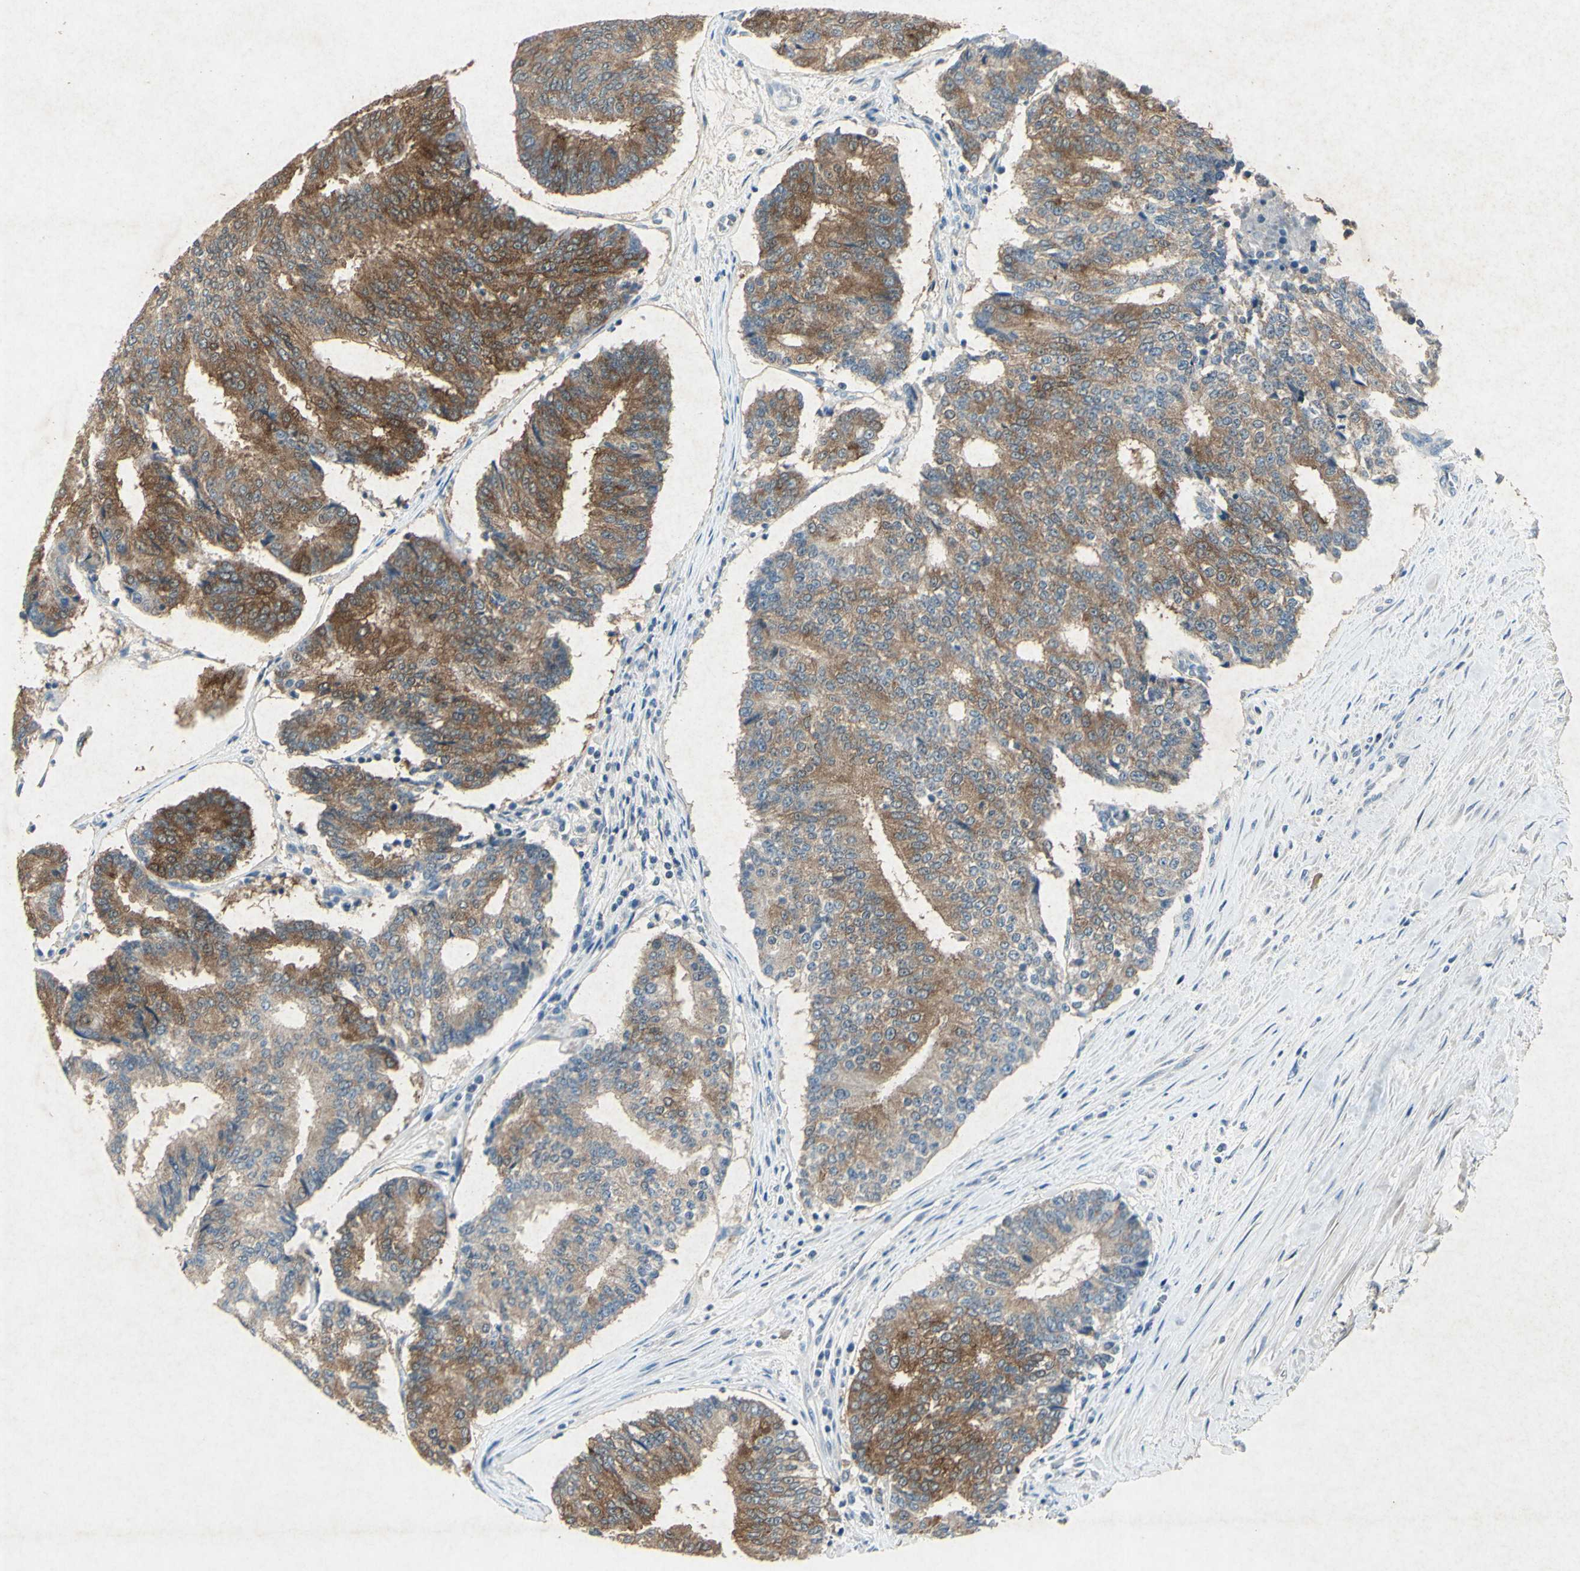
{"staining": {"intensity": "moderate", "quantity": ">75%", "location": "cytoplasmic/membranous"}, "tissue": "prostate cancer", "cell_type": "Tumor cells", "image_type": "cancer", "snomed": [{"axis": "morphology", "description": "Adenocarcinoma, High grade"}, {"axis": "topography", "description": "Prostate"}], "caption": "High-grade adenocarcinoma (prostate) stained for a protein (brown) reveals moderate cytoplasmic/membranous positive staining in approximately >75% of tumor cells.", "gene": "SNAP91", "patient": {"sex": "male", "age": 55}}